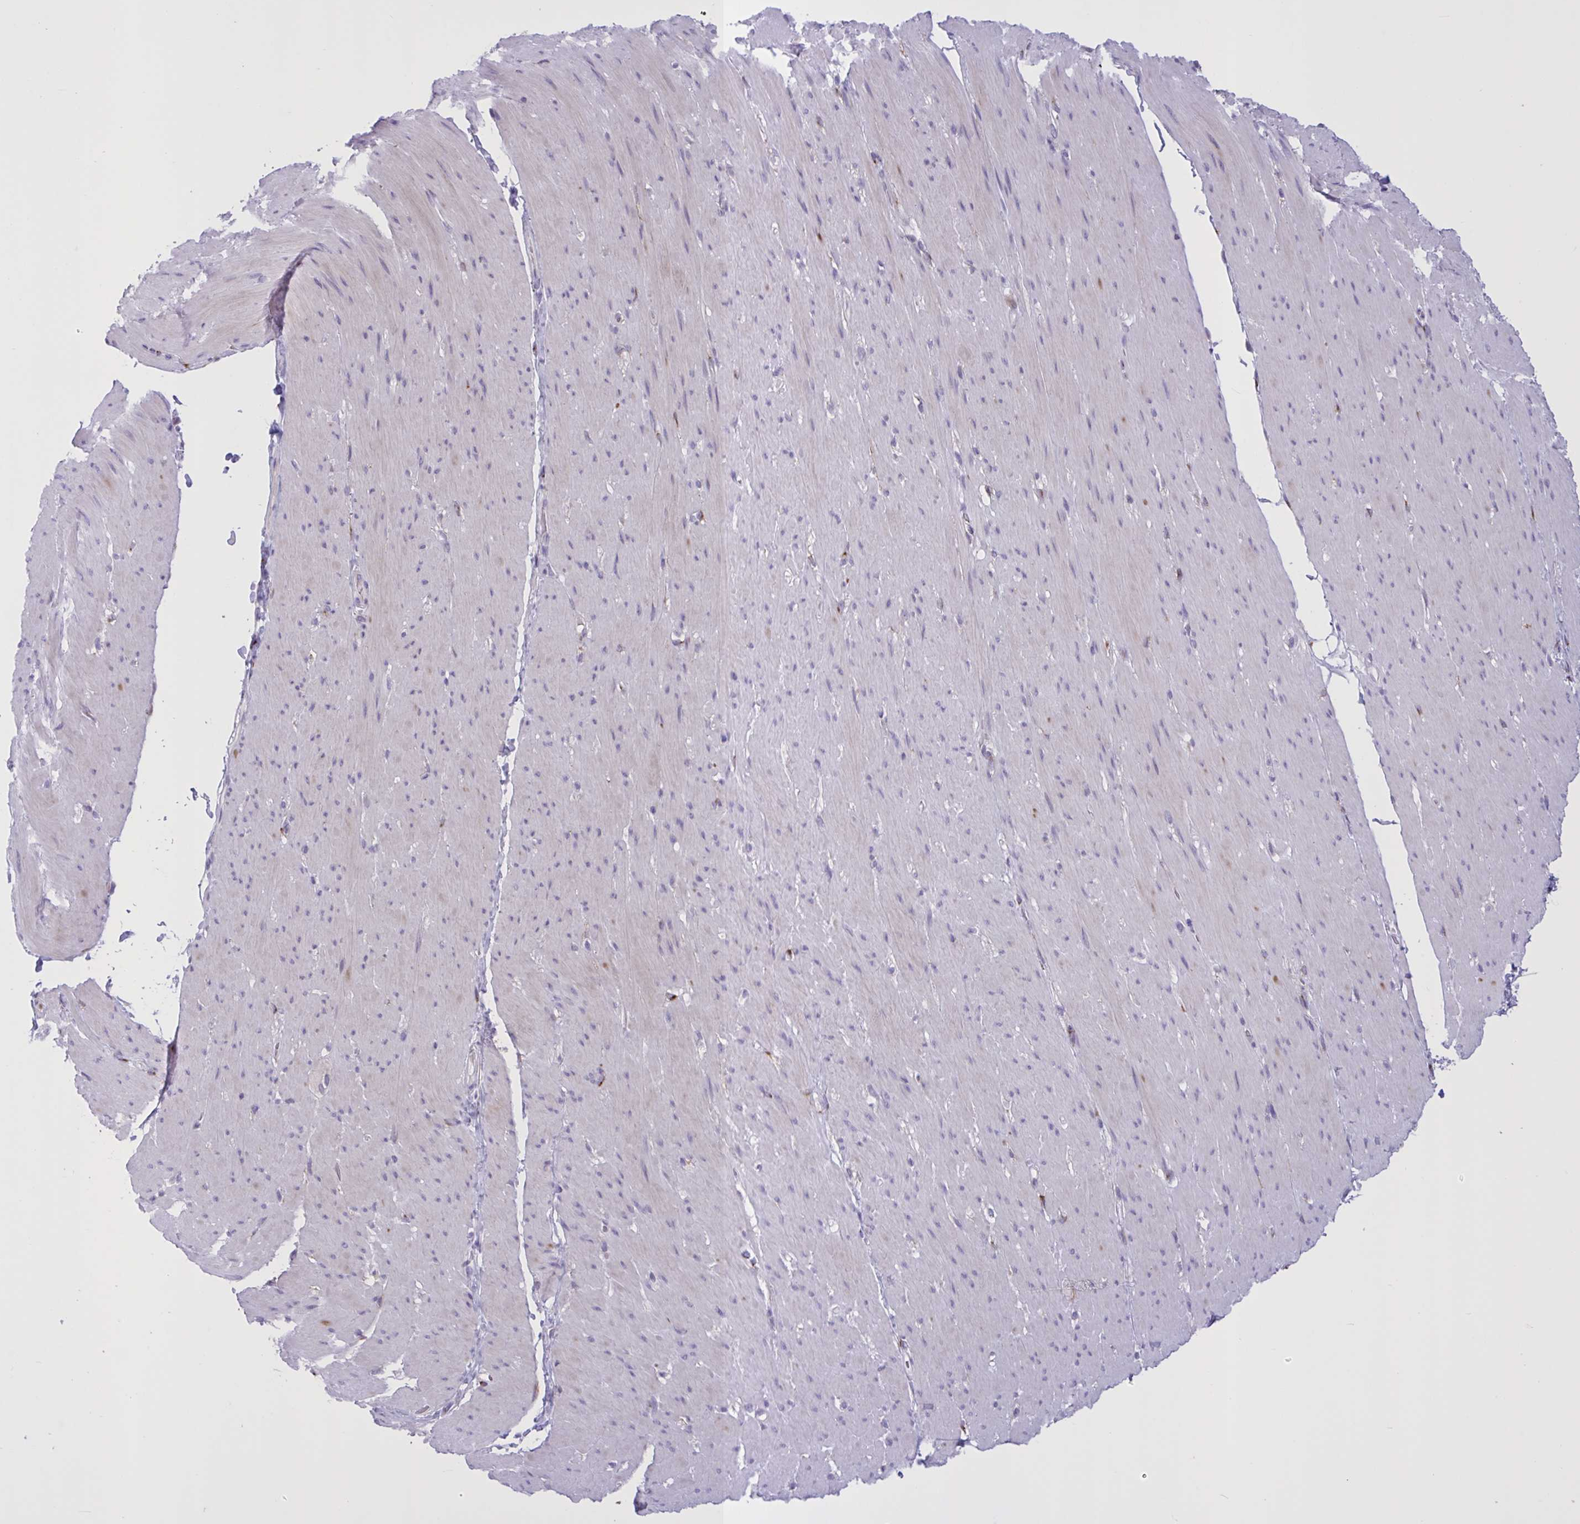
{"staining": {"intensity": "moderate", "quantity": "<25%", "location": "cytoplasmic/membranous"}, "tissue": "smooth muscle", "cell_type": "Smooth muscle cells", "image_type": "normal", "snomed": [{"axis": "morphology", "description": "Normal tissue, NOS"}, {"axis": "topography", "description": "Smooth muscle"}, {"axis": "topography", "description": "Rectum"}], "caption": "High-power microscopy captured an immunohistochemistry image of normal smooth muscle, revealing moderate cytoplasmic/membranous expression in approximately <25% of smooth muscle cells.", "gene": "MRGPRX2", "patient": {"sex": "male", "age": 53}}